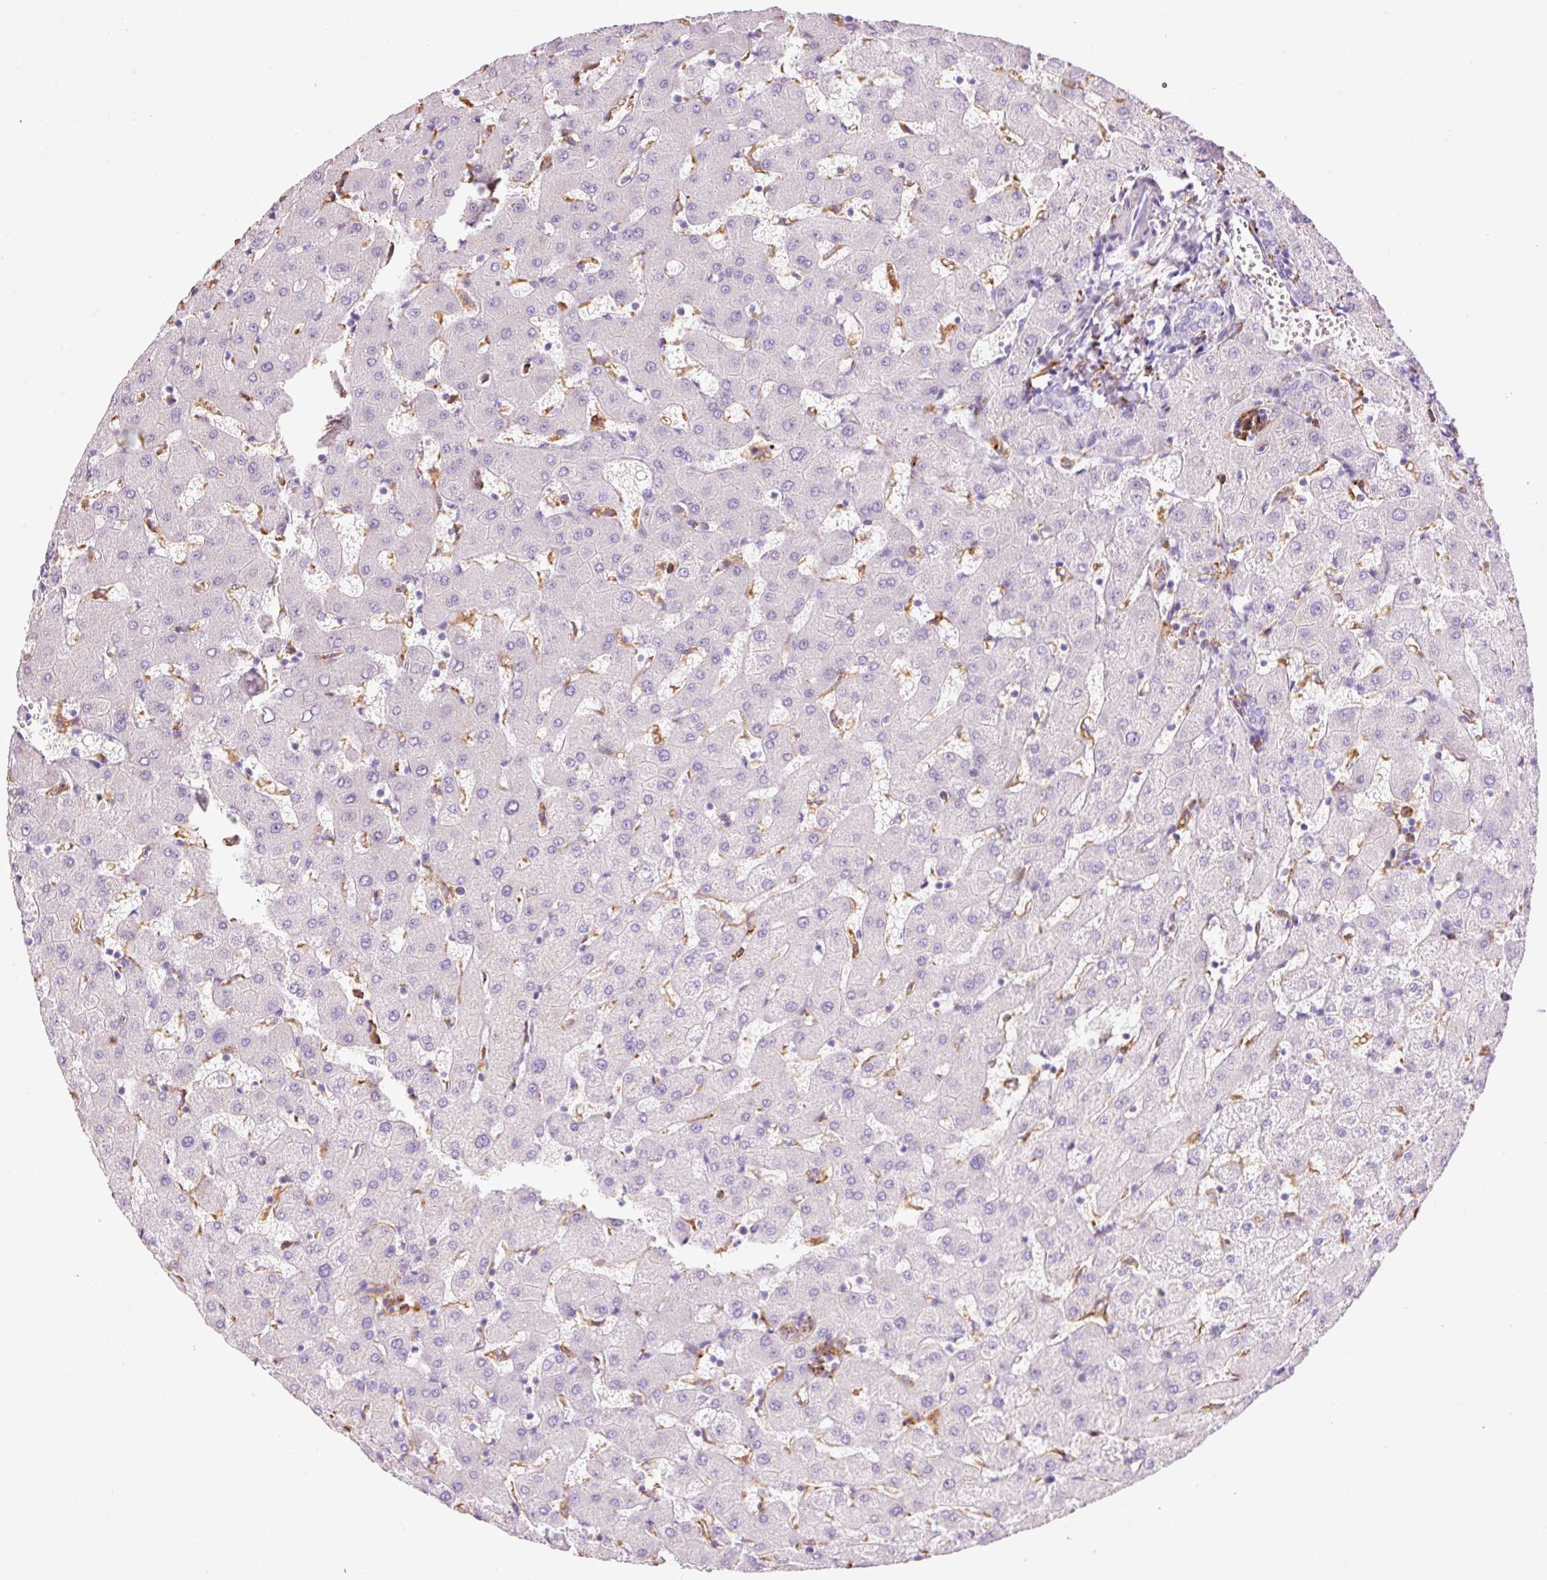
{"staining": {"intensity": "negative", "quantity": "none", "location": "none"}, "tissue": "liver", "cell_type": "Cholangiocytes", "image_type": "normal", "snomed": [{"axis": "morphology", "description": "Normal tissue, NOS"}, {"axis": "topography", "description": "Liver"}], "caption": "Immunohistochemical staining of unremarkable human liver shows no significant staining in cholangiocytes. The staining was performed using DAB (3,3'-diaminobenzidine) to visualize the protein expression in brown, while the nuclei were stained in blue with hematoxylin (Magnification: 20x).", "gene": "LY86", "patient": {"sex": "female", "age": 63}}